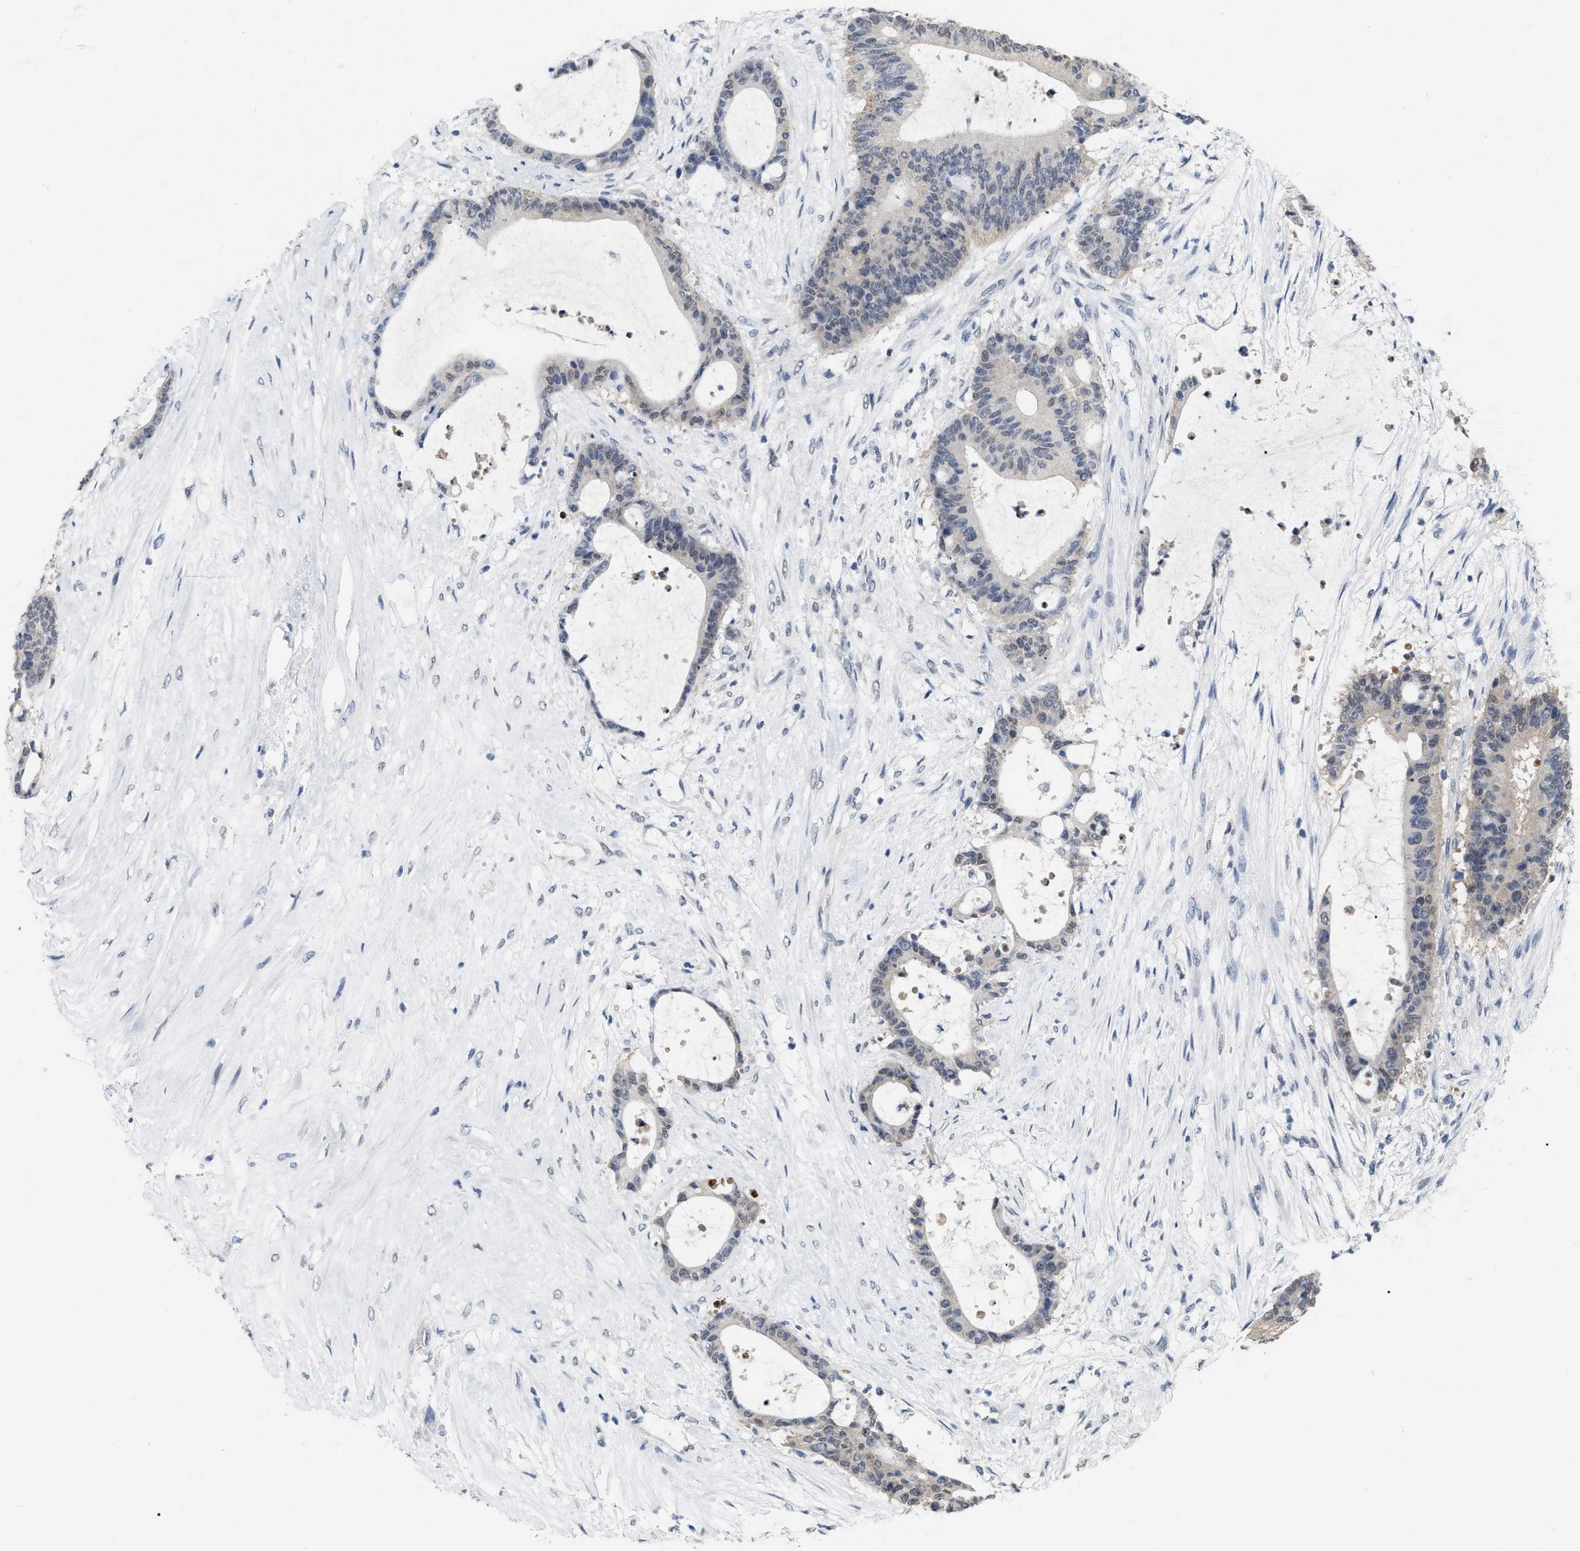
{"staining": {"intensity": "negative", "quantity": "none", "location": "none"}, "tissue": "liver cancer", "cell_type": "Tumor cells", "image_type": "cancer", "snomed": [{"axis": "morphology", "description": "Cholangiocarcinoma"}, {"axis": "topography", "description": "Liver"}], "caption": "Immunohistochemistry (IHC) of human liver cholangiocarcinoma demonstrates no expression in tumor cells. (DAB immunohistochemistry (IHC), high magnification).", "gene": "RUVBL1", "patient": {"sex": "female", "age": 73}}